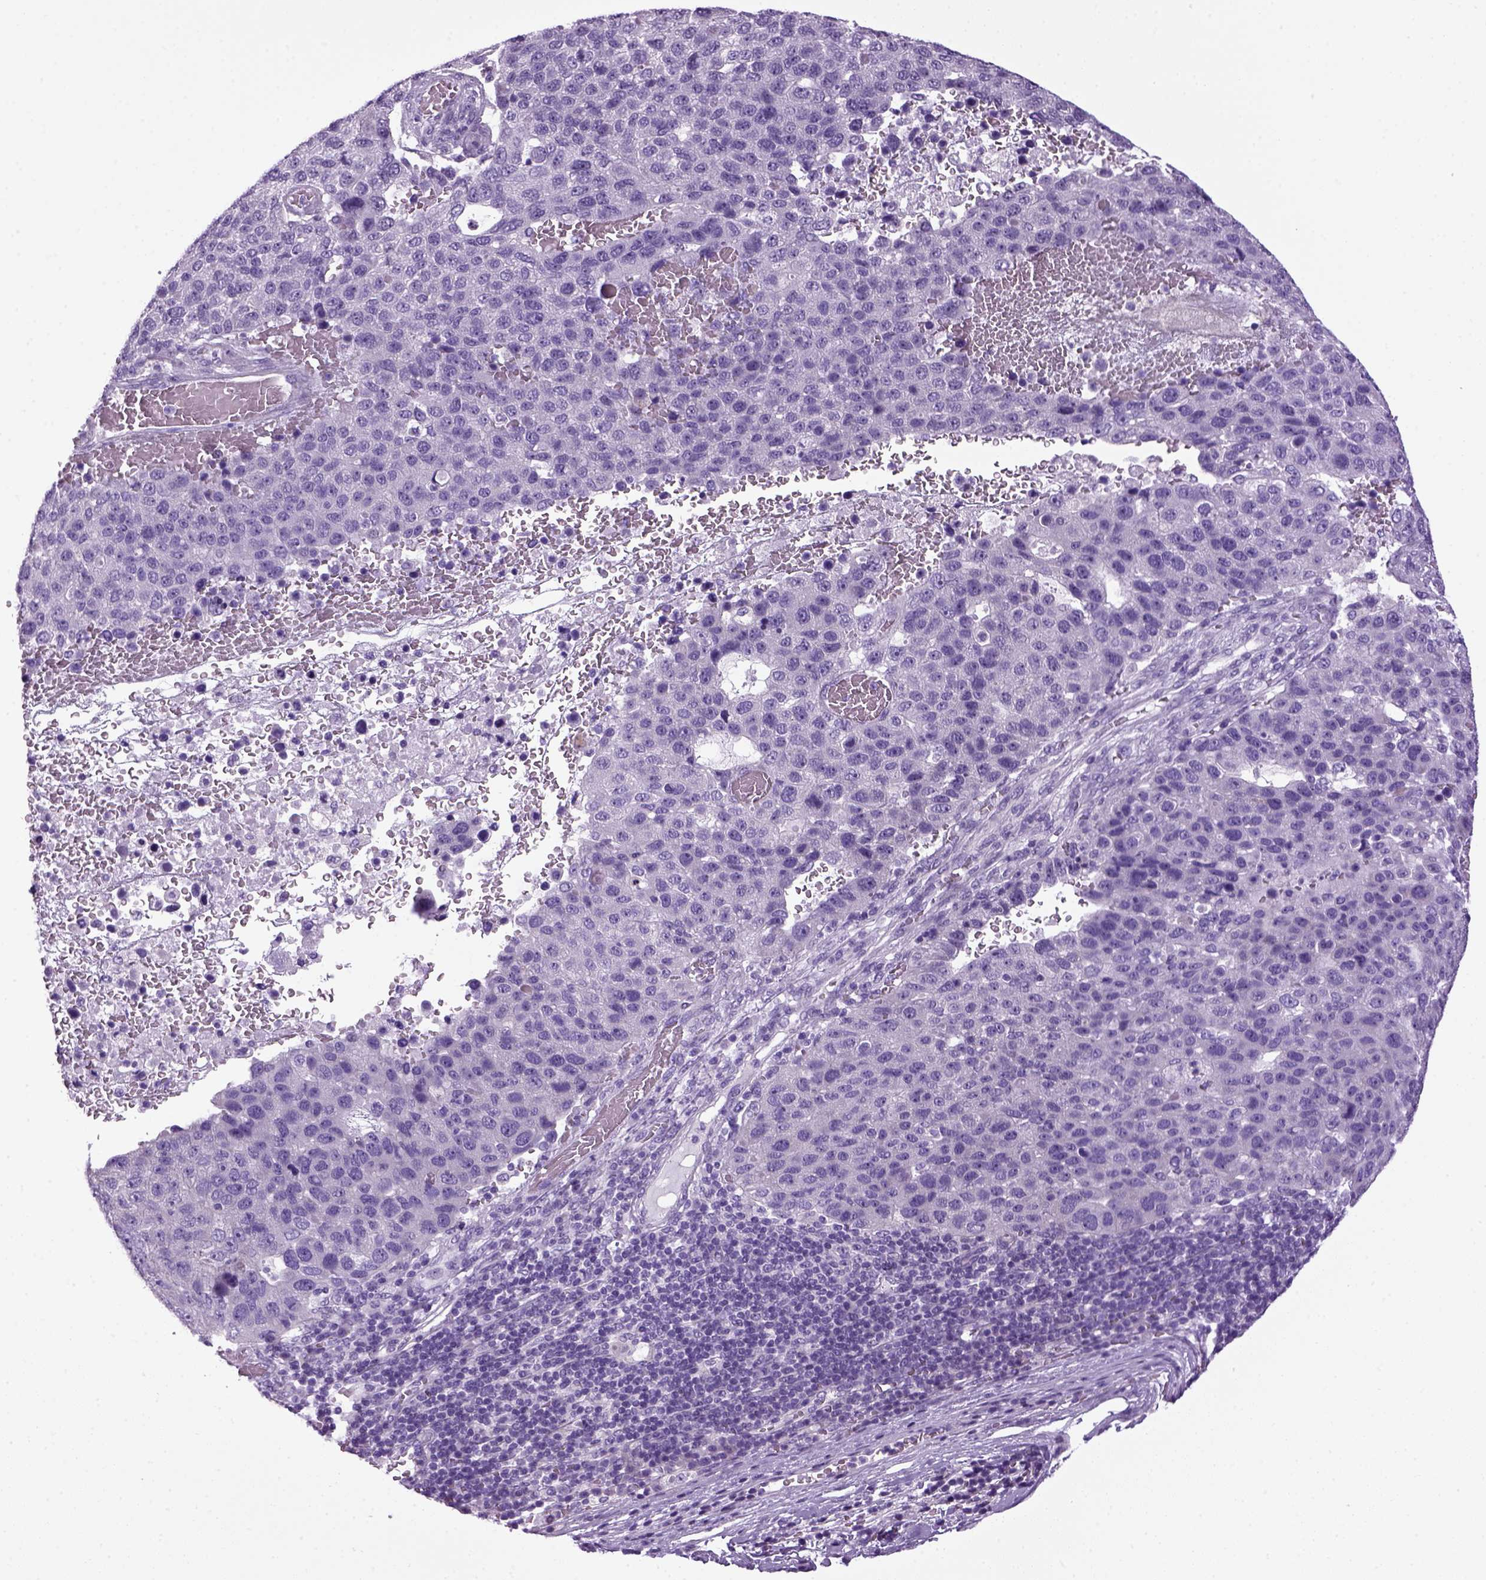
{"staining": {"intensity": "negative", "quantity": "none", "location": "none"}, "tissue": "pancreatic cancer", "cell_type": "Tumor cells", "image_type": "cancer", "snomed": [{"axis": "morphology", "description": "Adenocarcinoma, NOS"}, {"axis": "topography", "description": "Pancreas"}], "caption": "Immunohistochemical staining of pancreatic cancer (adenocarcinoma) displays no significant staining in tumor cells.", "gene": "HMCN2", "patient": {"sex": "female", "age": 61}}